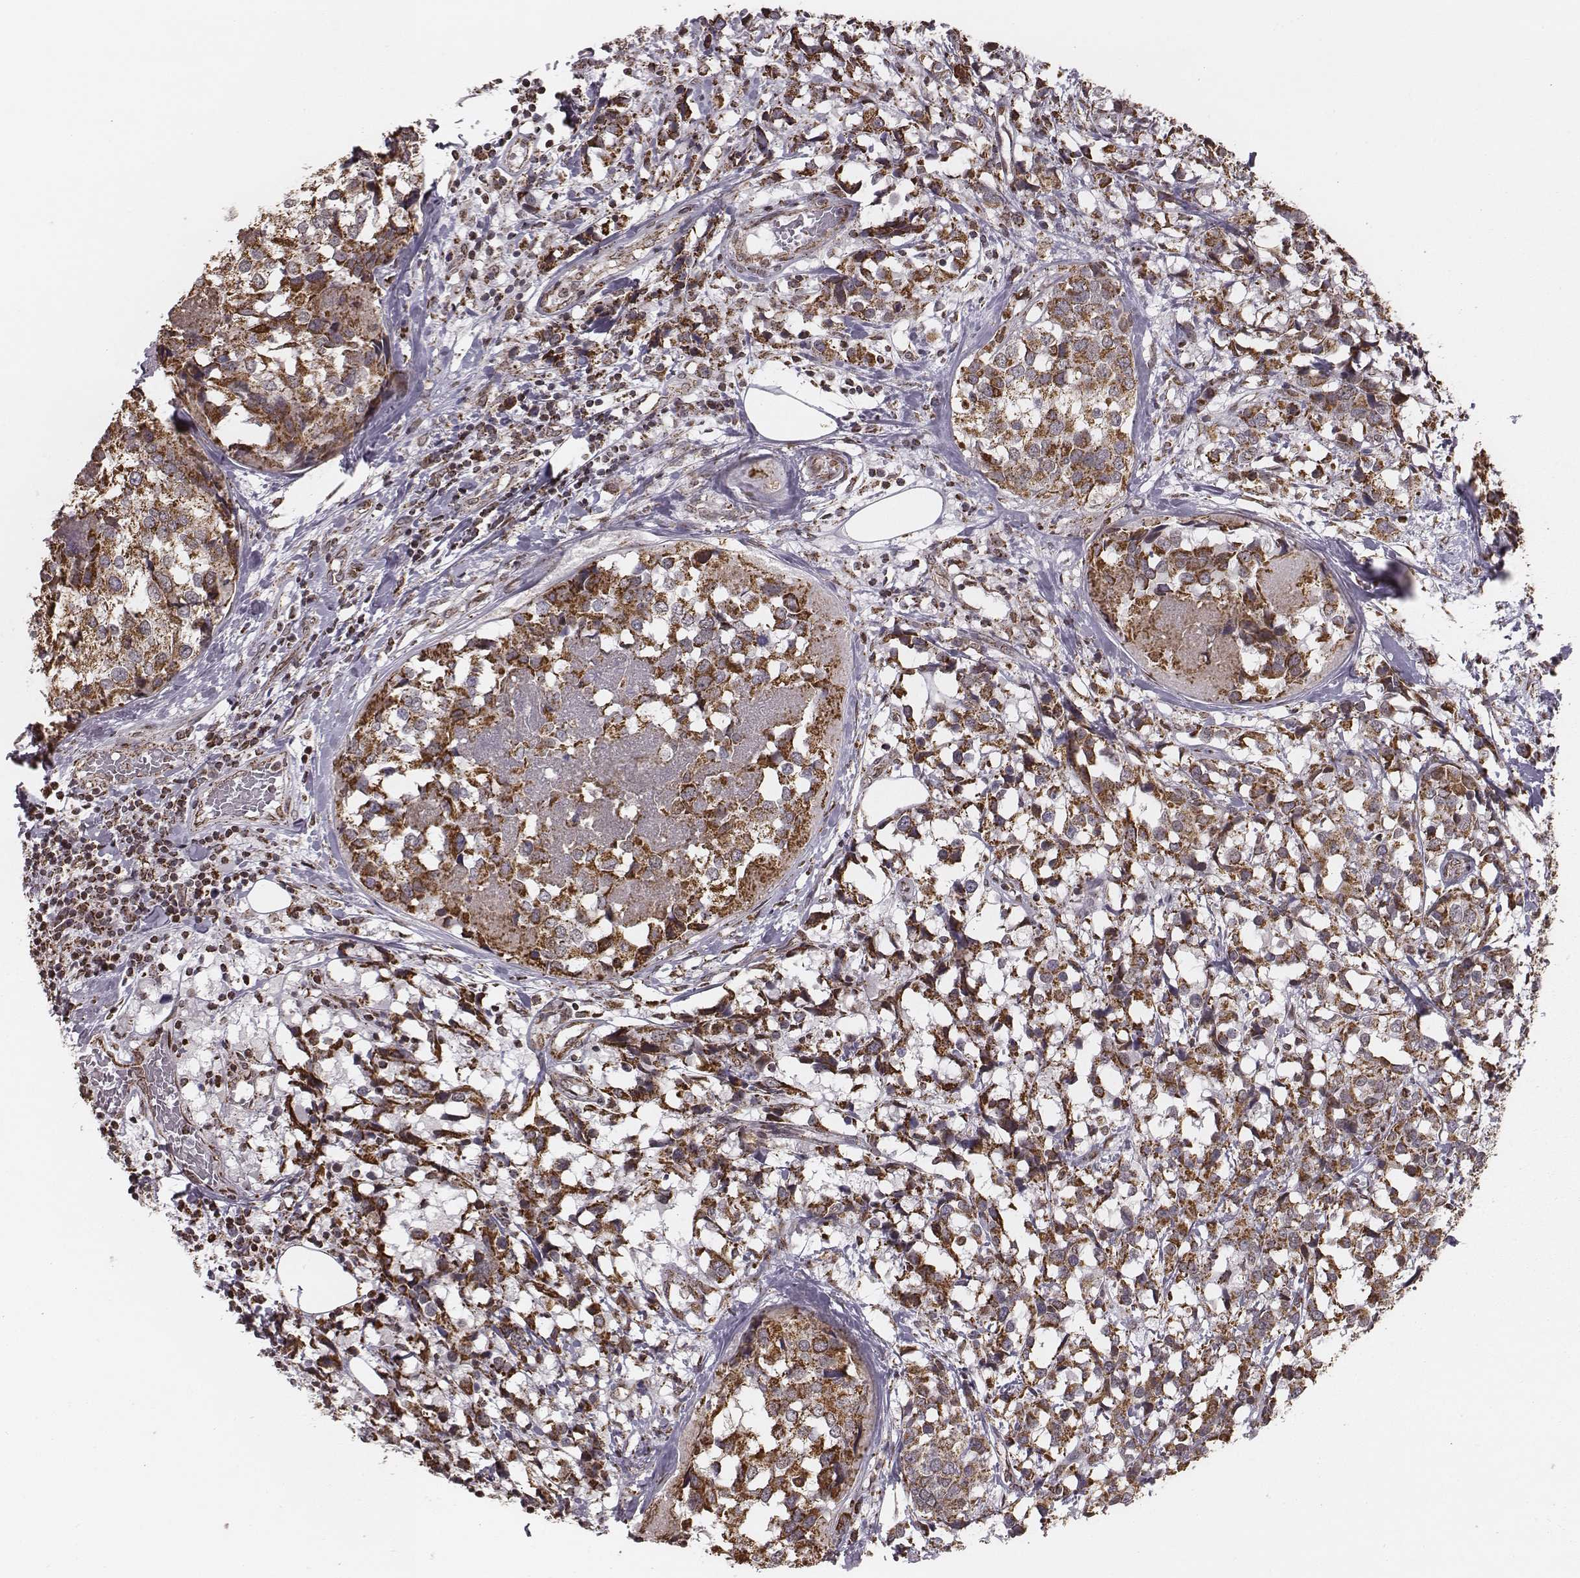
{"staining": {"intensity": "moderate", "quantity": ">75%", "location": "cytoplasmic/membranous"}, "tissue": "breast cancer", "cell_type": "Tumor cells", "image_type": "cancer", "snomed": [{"axis": "morphology", "description": "Lobular carcinoma"}, {"axis": "topography", "description": "Breast"}], "caption": "A high-resolution image shows IHC staining of lobular carcinoma (breast), which shows moderate cytoplasmic/membranous expression in about >75% of tumor cells.", "gene": "ACOT2", "patient": {"sex": "female", "age": 59}}